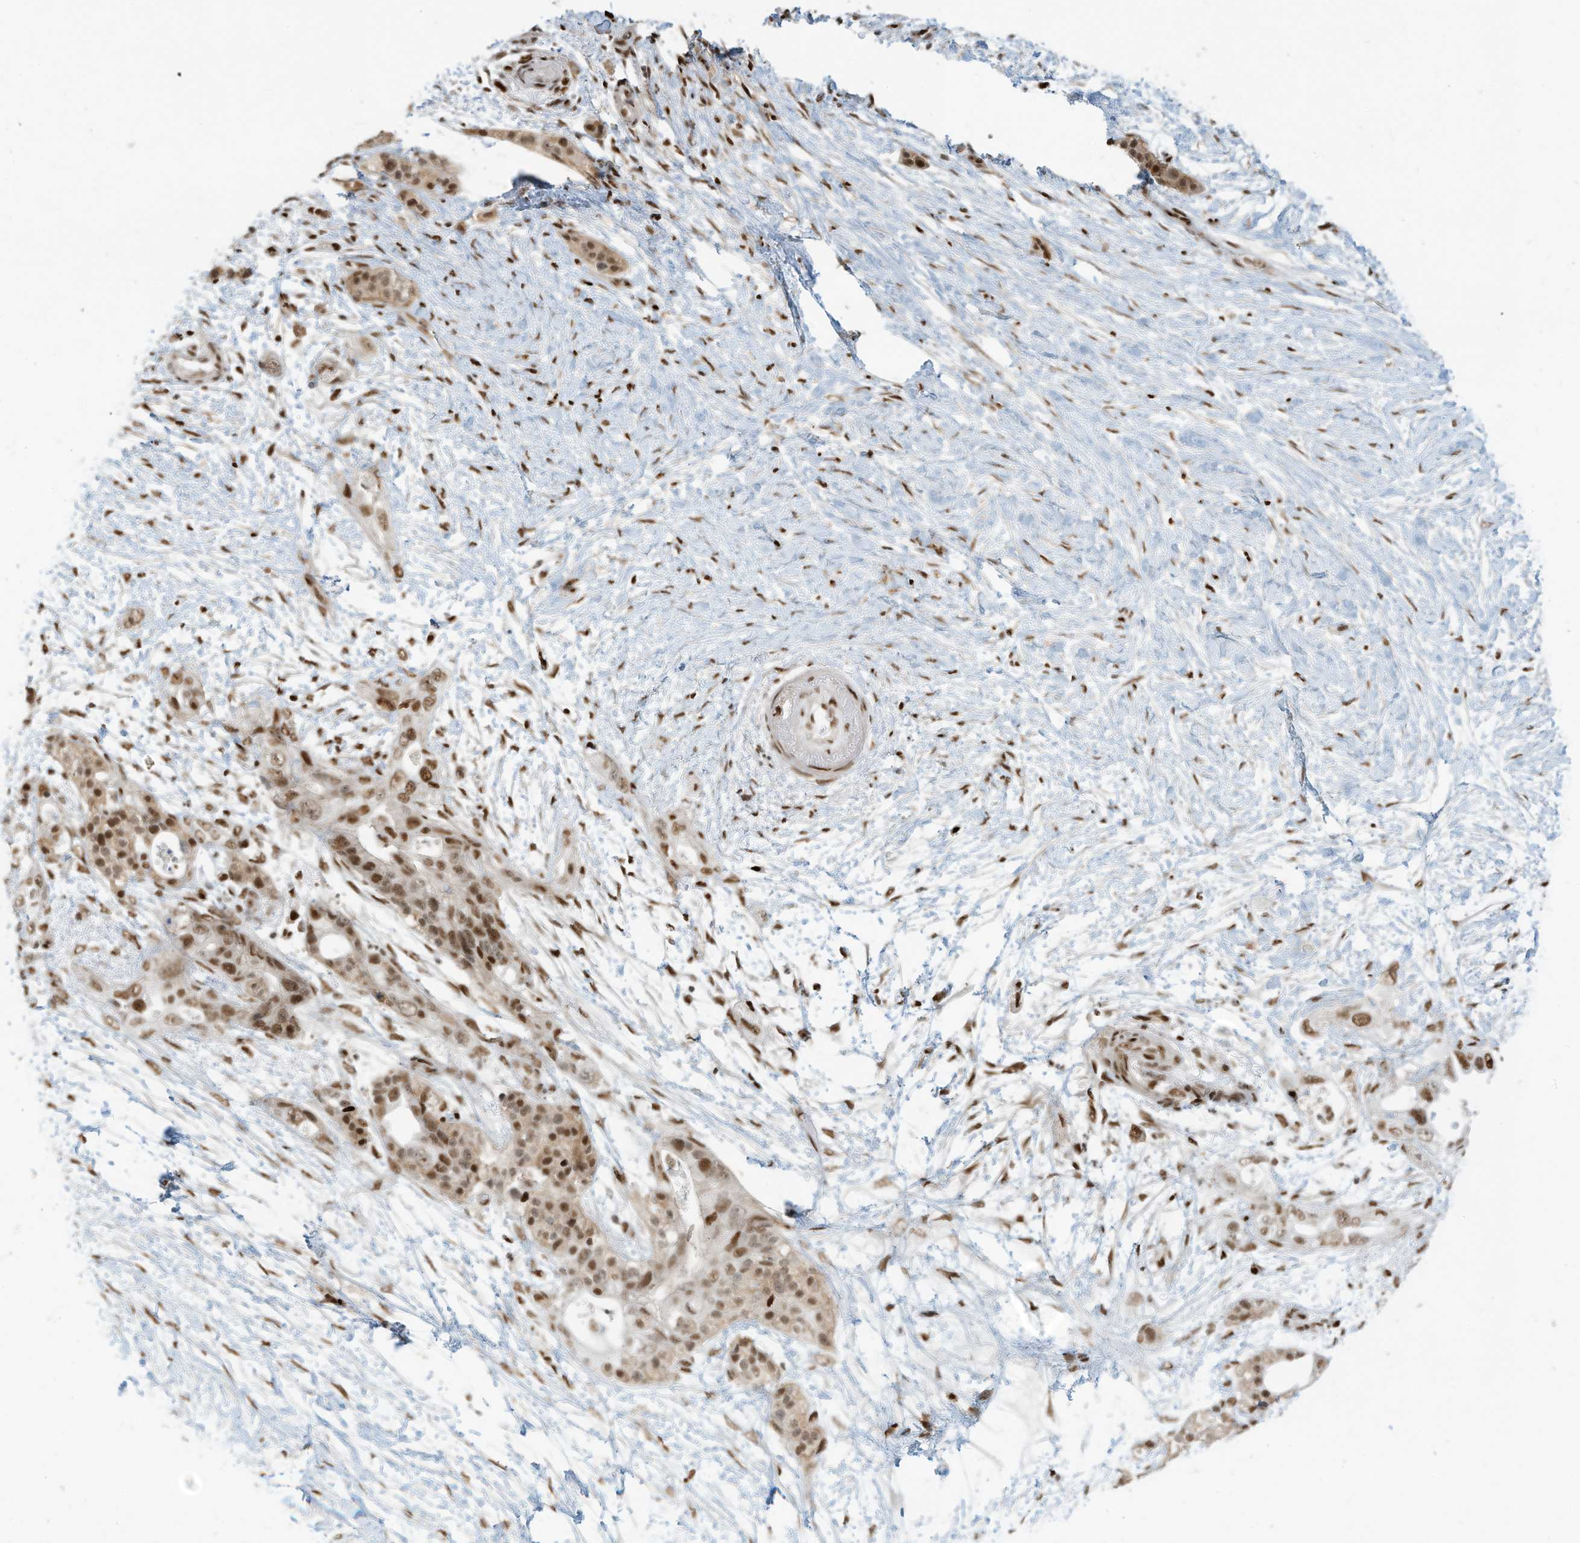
{"staining": {"intensity": "moderate", "quantity": ">75%", "location": "nuclear"}, "tissue": "pancreatic cancer", "cell_type": "Tumor cells", "image_type": "cancer", "snomed": [{"axis": "morphology", "description": "Adenocarcinoma, NOS"}, {"axis": "topography", "description": "Pancreas"}], "caption": "Immunohistochemical staining of human pancreatic cancer shows medium levels of moderate nuclear staining in approximately >75% of tumor cells.", "gene": "SAMD15", "patient": {"sex": "male", "age": 53}}